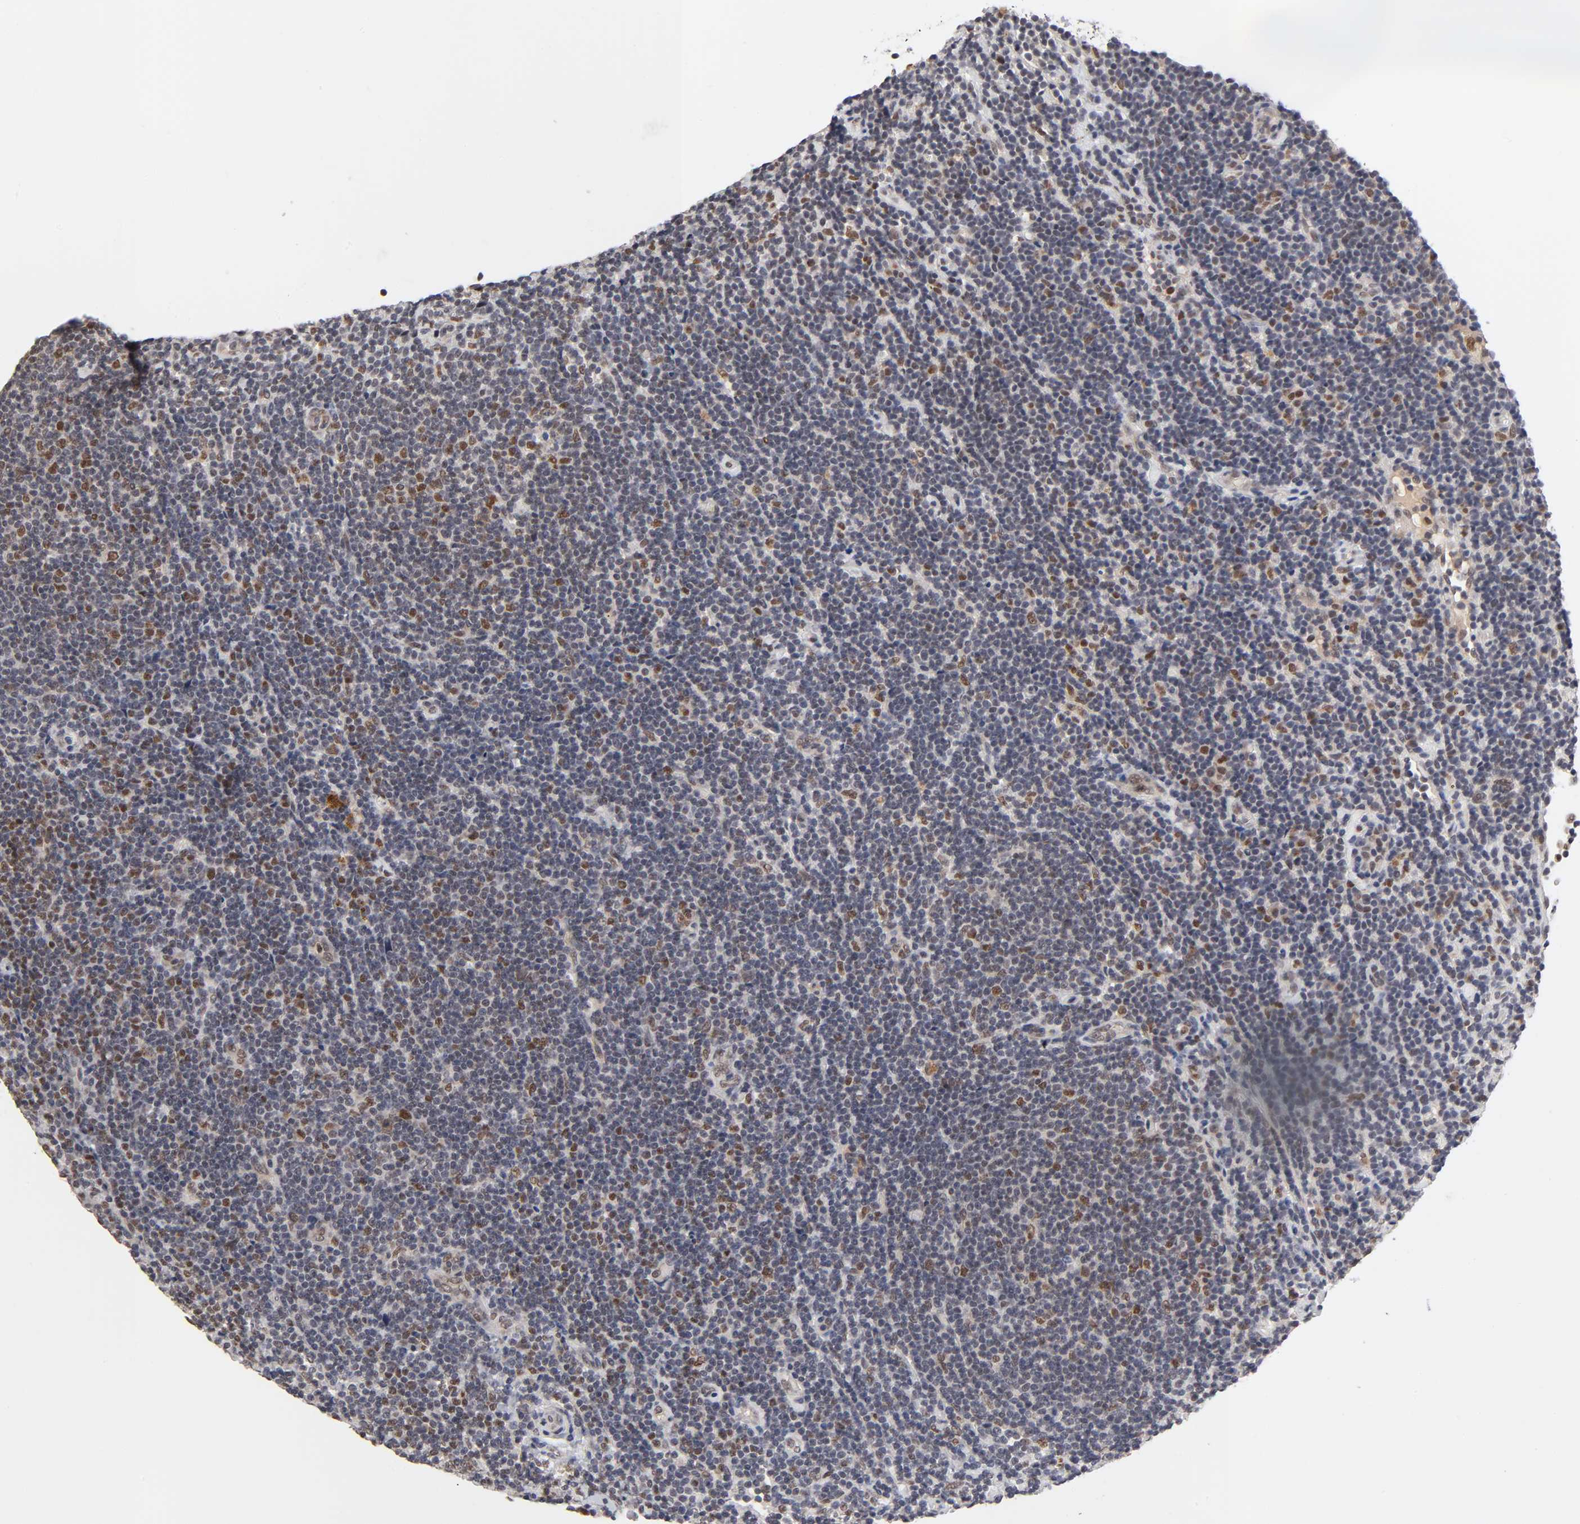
{"staining": {"intensity": "moderate", "quantity": "<25%", "location": "nuclear"}, "tissue": "lymphoma", "cell_type": "Tumor cells", "image_type": "cancer", "snomed": [{"axis": "morphology", "description": "Malignant lymphoma, non-Hodgkin's type, Low grade"}, {"axis": "topography", "description": "Lymph node"}], "caption": "A low amount of moderate nuclear staining is seen in about <25% of tumor cells in malignant lymphoma, non-Hodgkin's type (low-grade) tissue.", "gene": "EP300", "patient": {"sex": "male", "age": 70}}